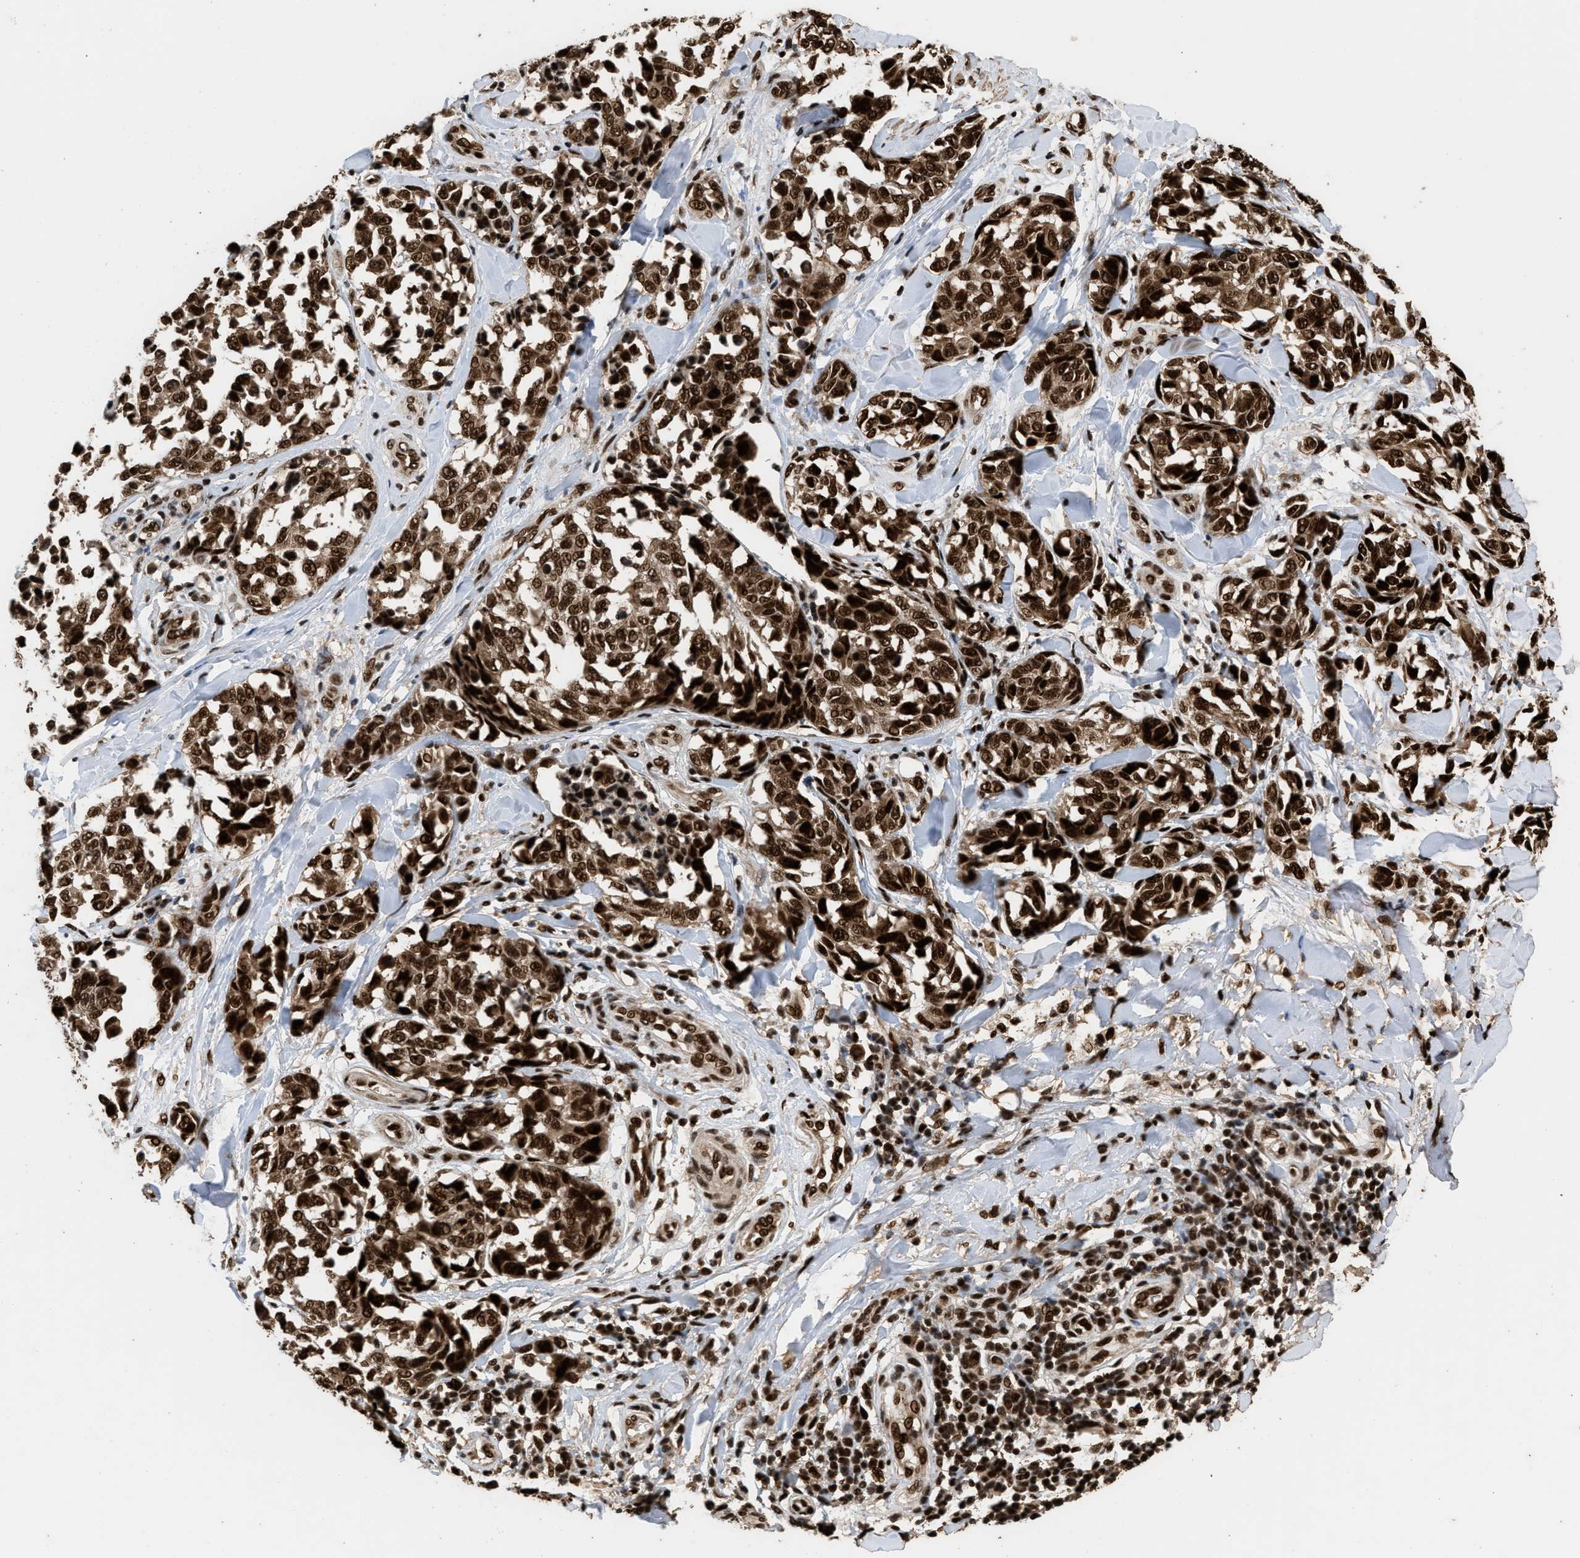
{"staining": {"intensity": "strong", "quantity": ">75%", "location": "cytoplasmic/membranous,nuclear"}, "tissue": "melanoma", "cell_type": "Tumor cells", "image_type": "cancer", "snomed": [{"axis": "morphology", "description": "Malignant melanoma, NOS"}, {"axis": "topography", "description": "Skin"}], "caption": "A micrograph showing strong cytoplasmic/membranous and nuclear positivity in about >75% of tumor cells in malignant melanoma, as visualized by brown immunohistochemical staining.", "gene": "PPP4R3B", "patient": {"sex": "female", "age": 64}}